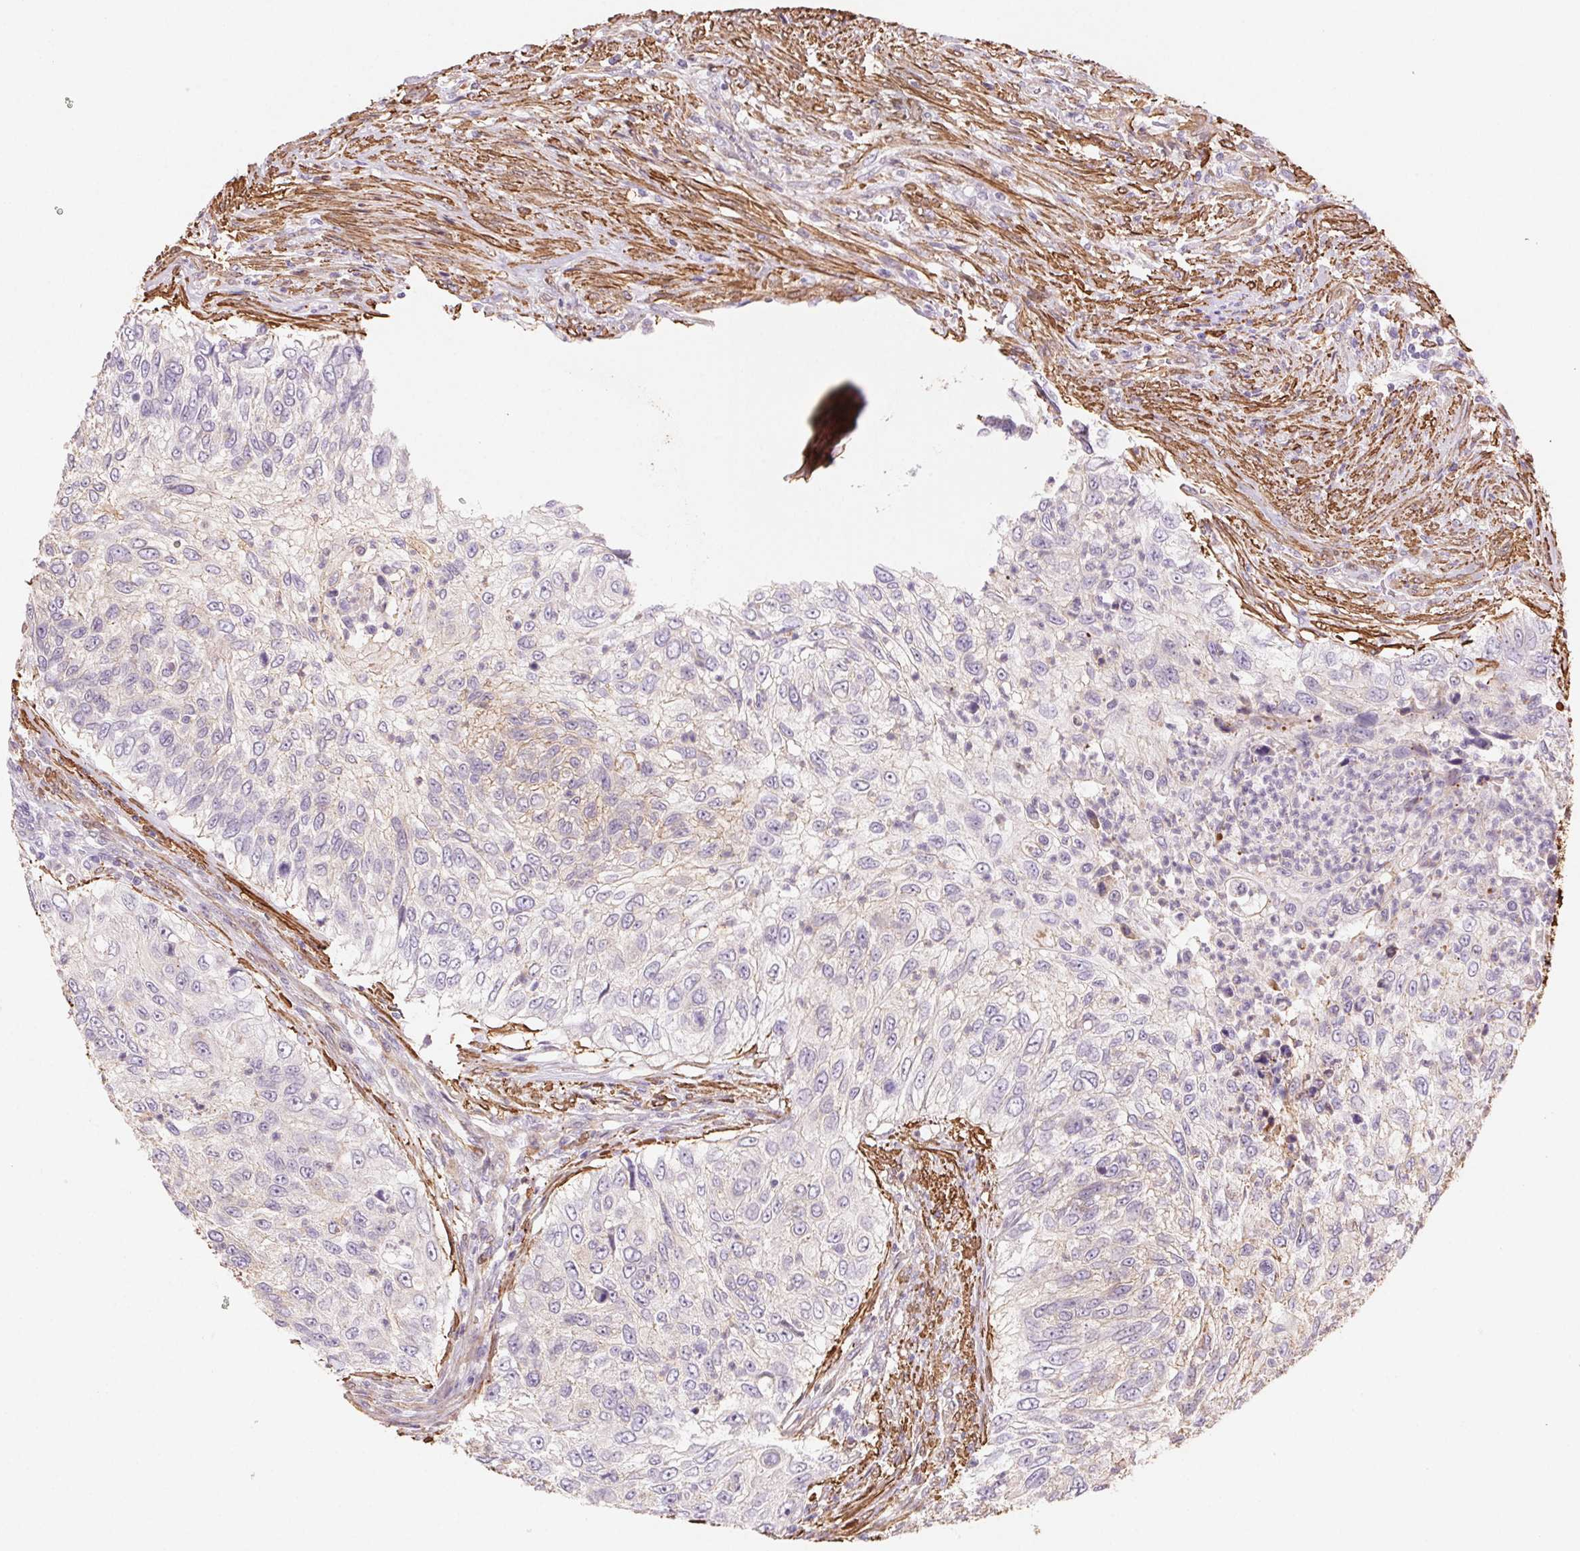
{"staining": {"intensity": "negative", "quantity": "none", "location": "none"}, "tissue": "urothelial cancer", "cell_type": "Tumor cells", "image_type": "cancer", "snomed": [{"axis": "morphology", "description": "Urothelial carcinoma, High grade"}, {"axis": "topography", "description": "Urinary bladder"}], "caption": "The image exhibits no staining of tumor cells in urothelial carcinoma (high-grade).", "gene": "GPX8", "patient": {"sex": "female", "age": 60}}